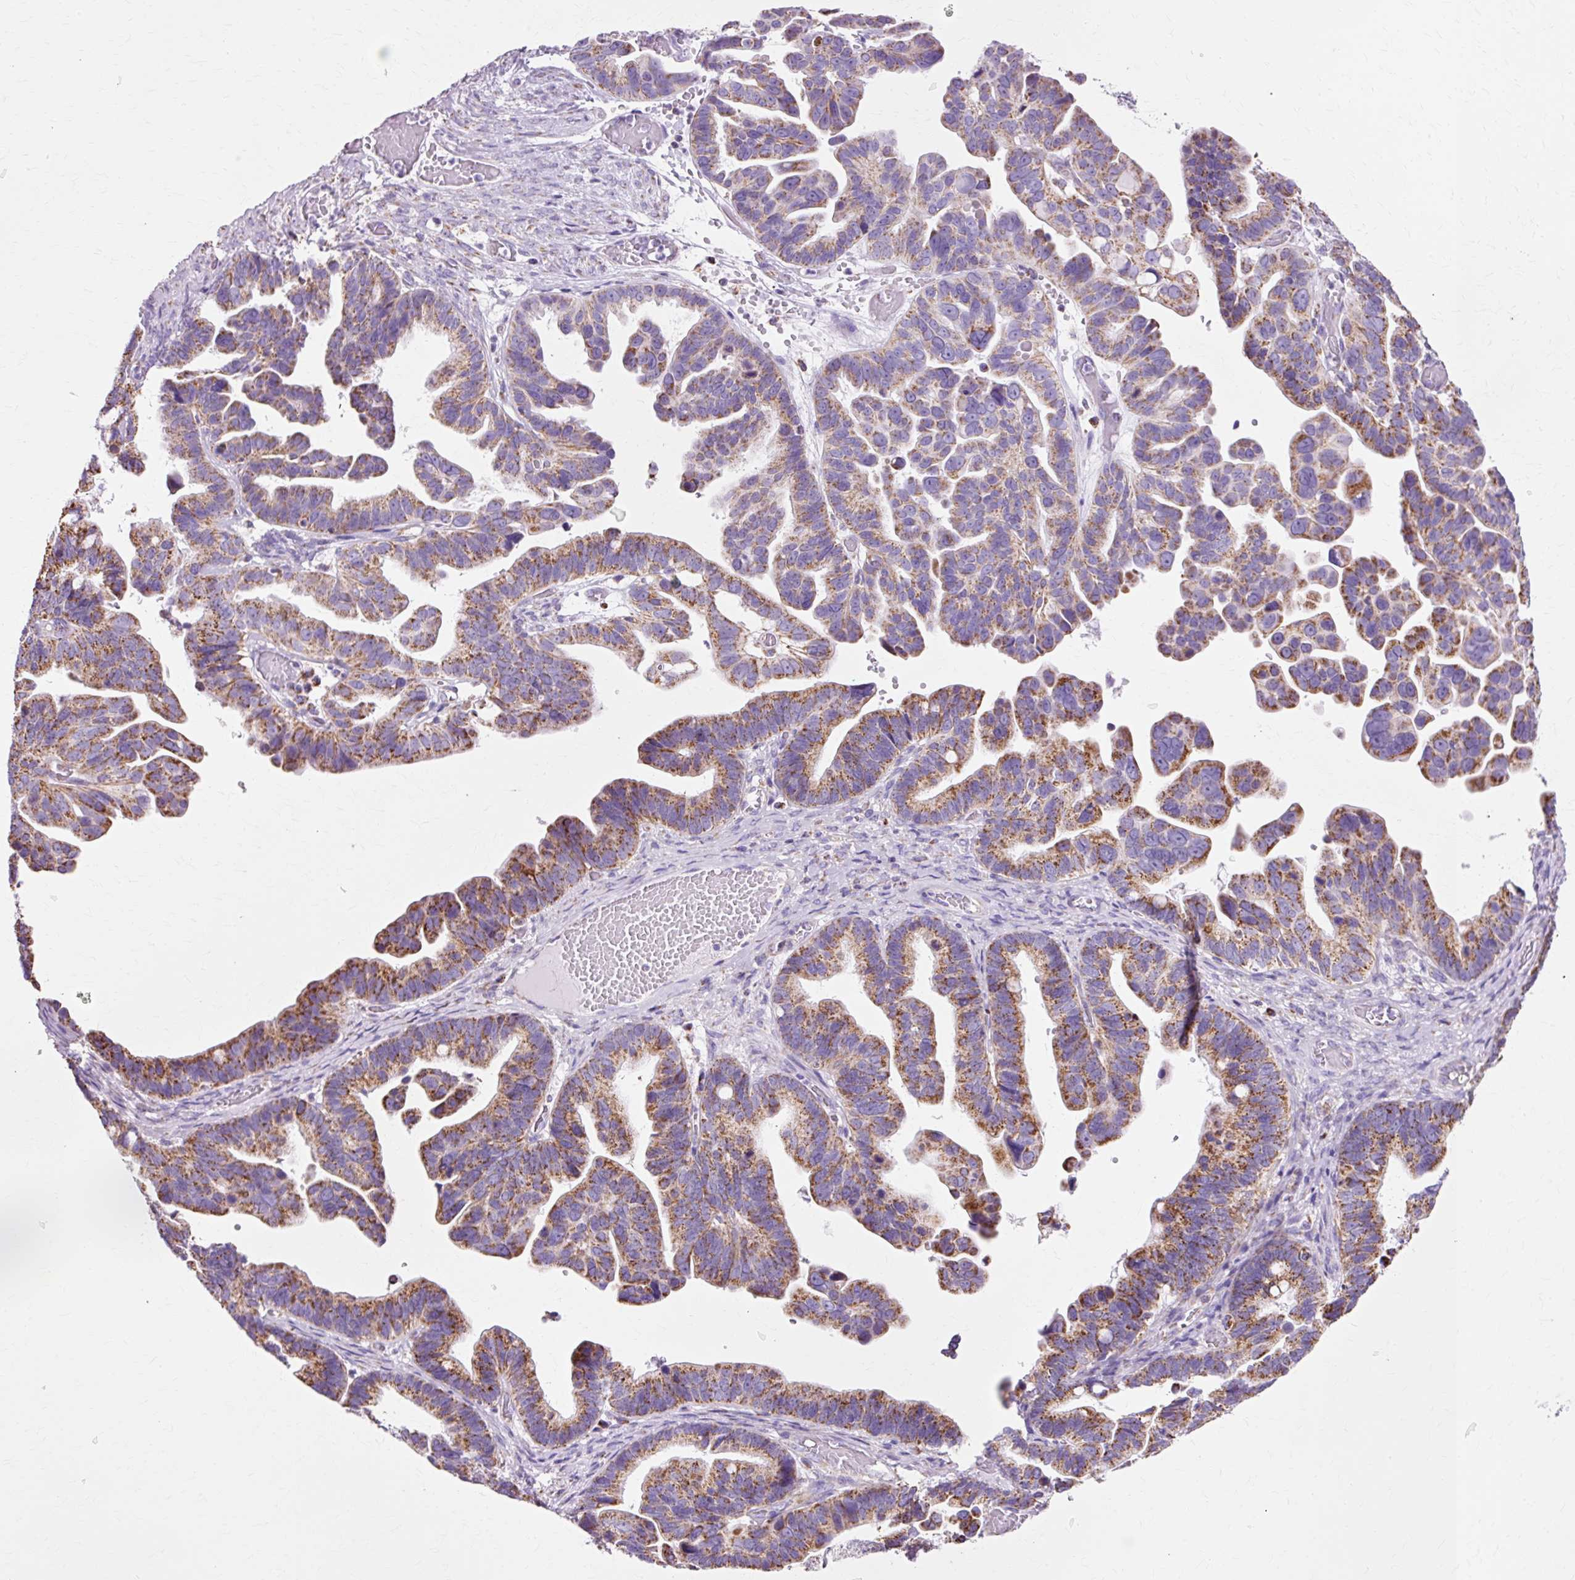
{"staining": {"intensity": "strong", "quantity": ">75%", "location": "cytoplasmic/membranous"}, "tissue": "ovarian cancer", "cell_type": "Tumor cells", "image_type": "cancer", "snomed": [{"axis": "morphology", "description": "Cystadenocarcinoma, serous, NOS"}, {"axis": "topography", "description": "Ovary"}], "caption": "Immunohistochemical staining of human ovarian cancer (serous cystadenocarcinoma) reveals high levels of strong cytoplasmic/membranous protein staining in approximately >75% of tumor cells.", "gene": "ATP5PO", "patient": {"sex": "female", "age": 56}}